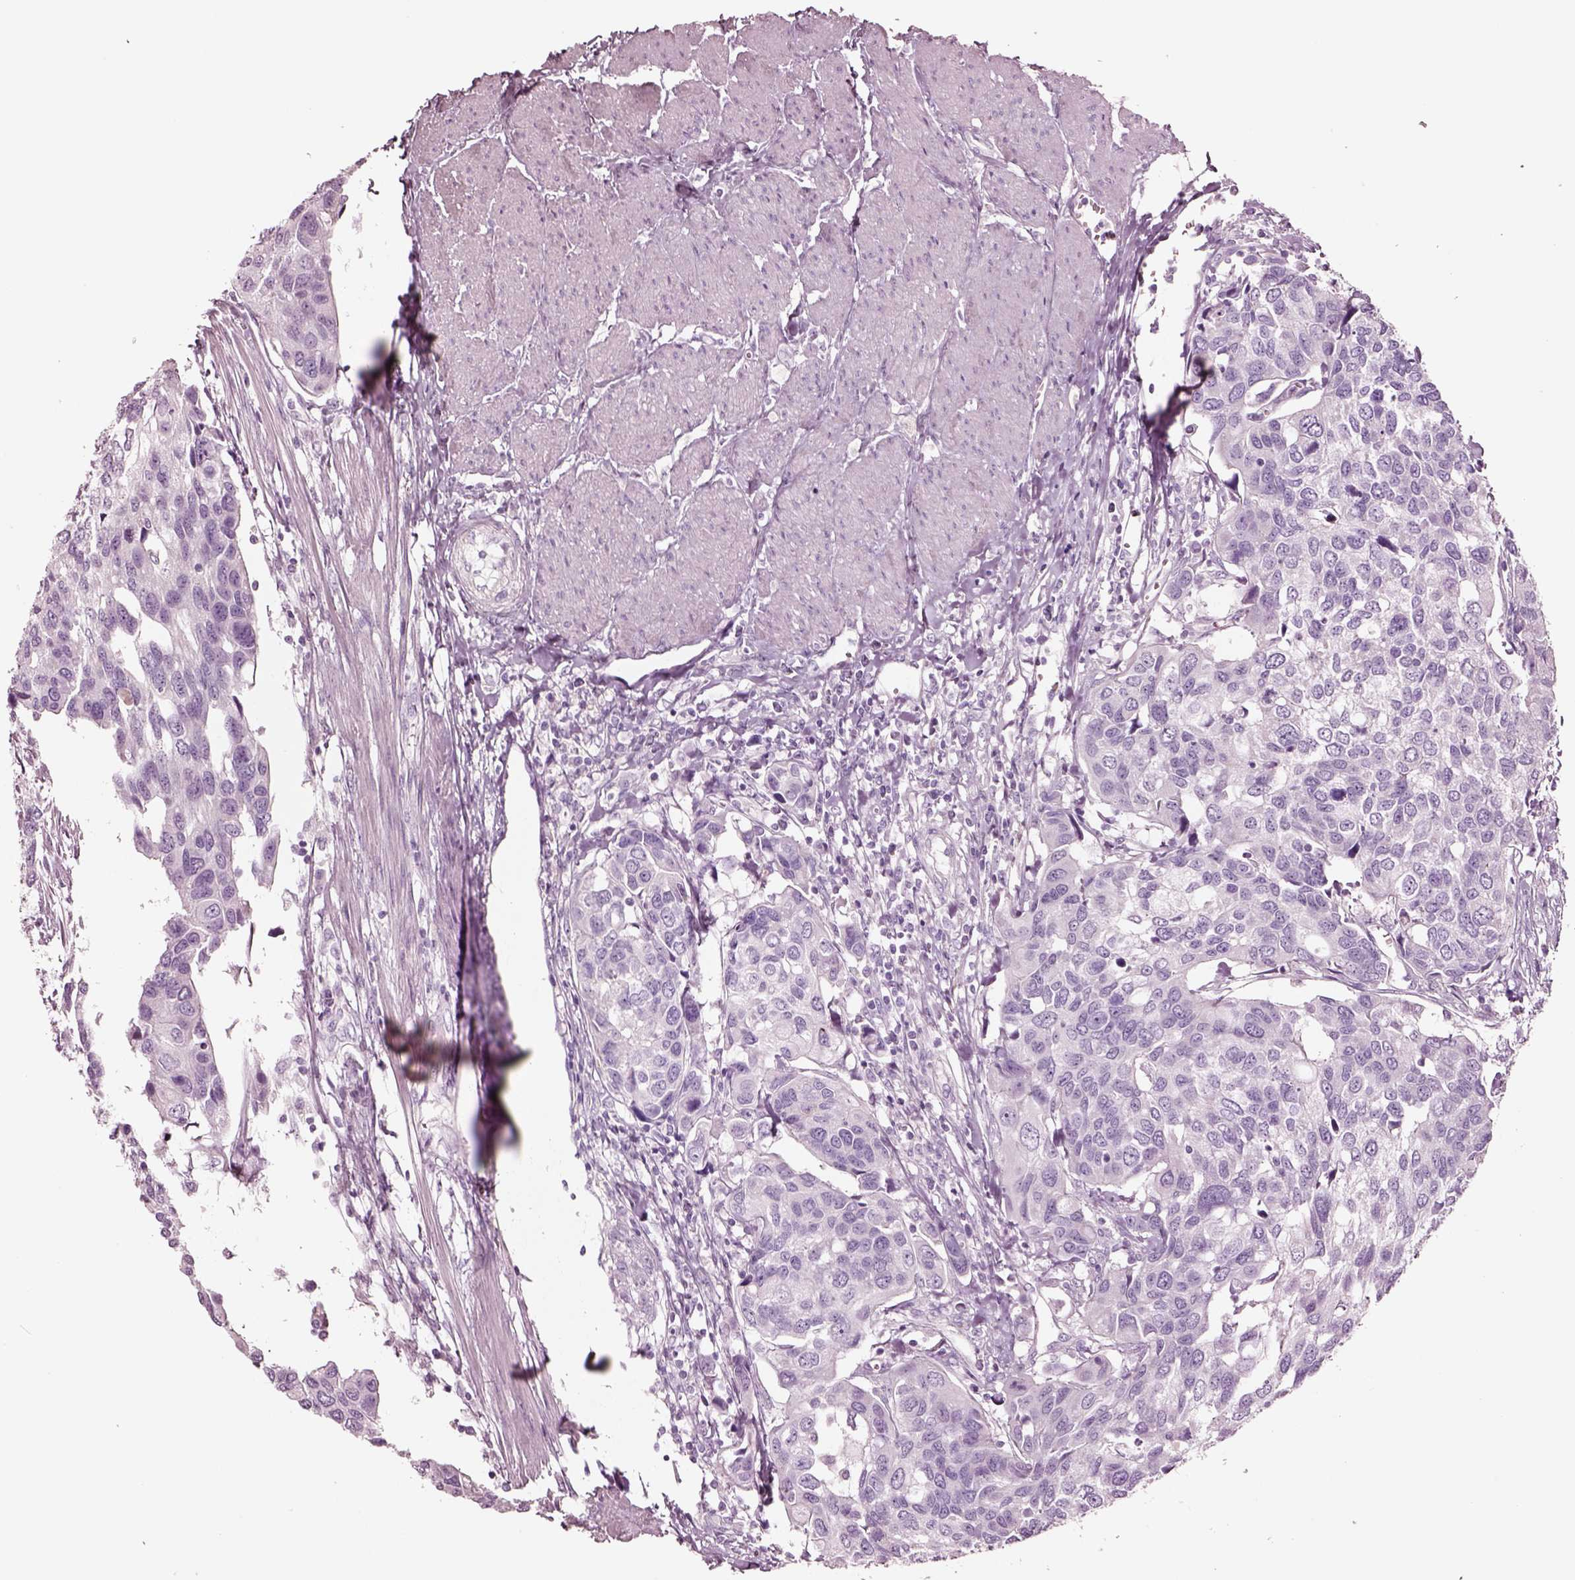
{"staining": {"intensity": "negative", "quantity": "none", "location": "none"}, "tissue": "urothelial cancer", "cell_type": "Tumor cells", "image_type": "cancer", "snomed": [{"axis": "morphology", "description": "Urothelial carcinoma, High grade"}, {"axis": "topography", "description": "Urinary bladder"}], "caption": "The micrograph displays no significant expression in tumor cells of urothelial carcinoma (high-grade).", "gene": "NMRK2", "patient": {"sex": "male", "age": 60}}